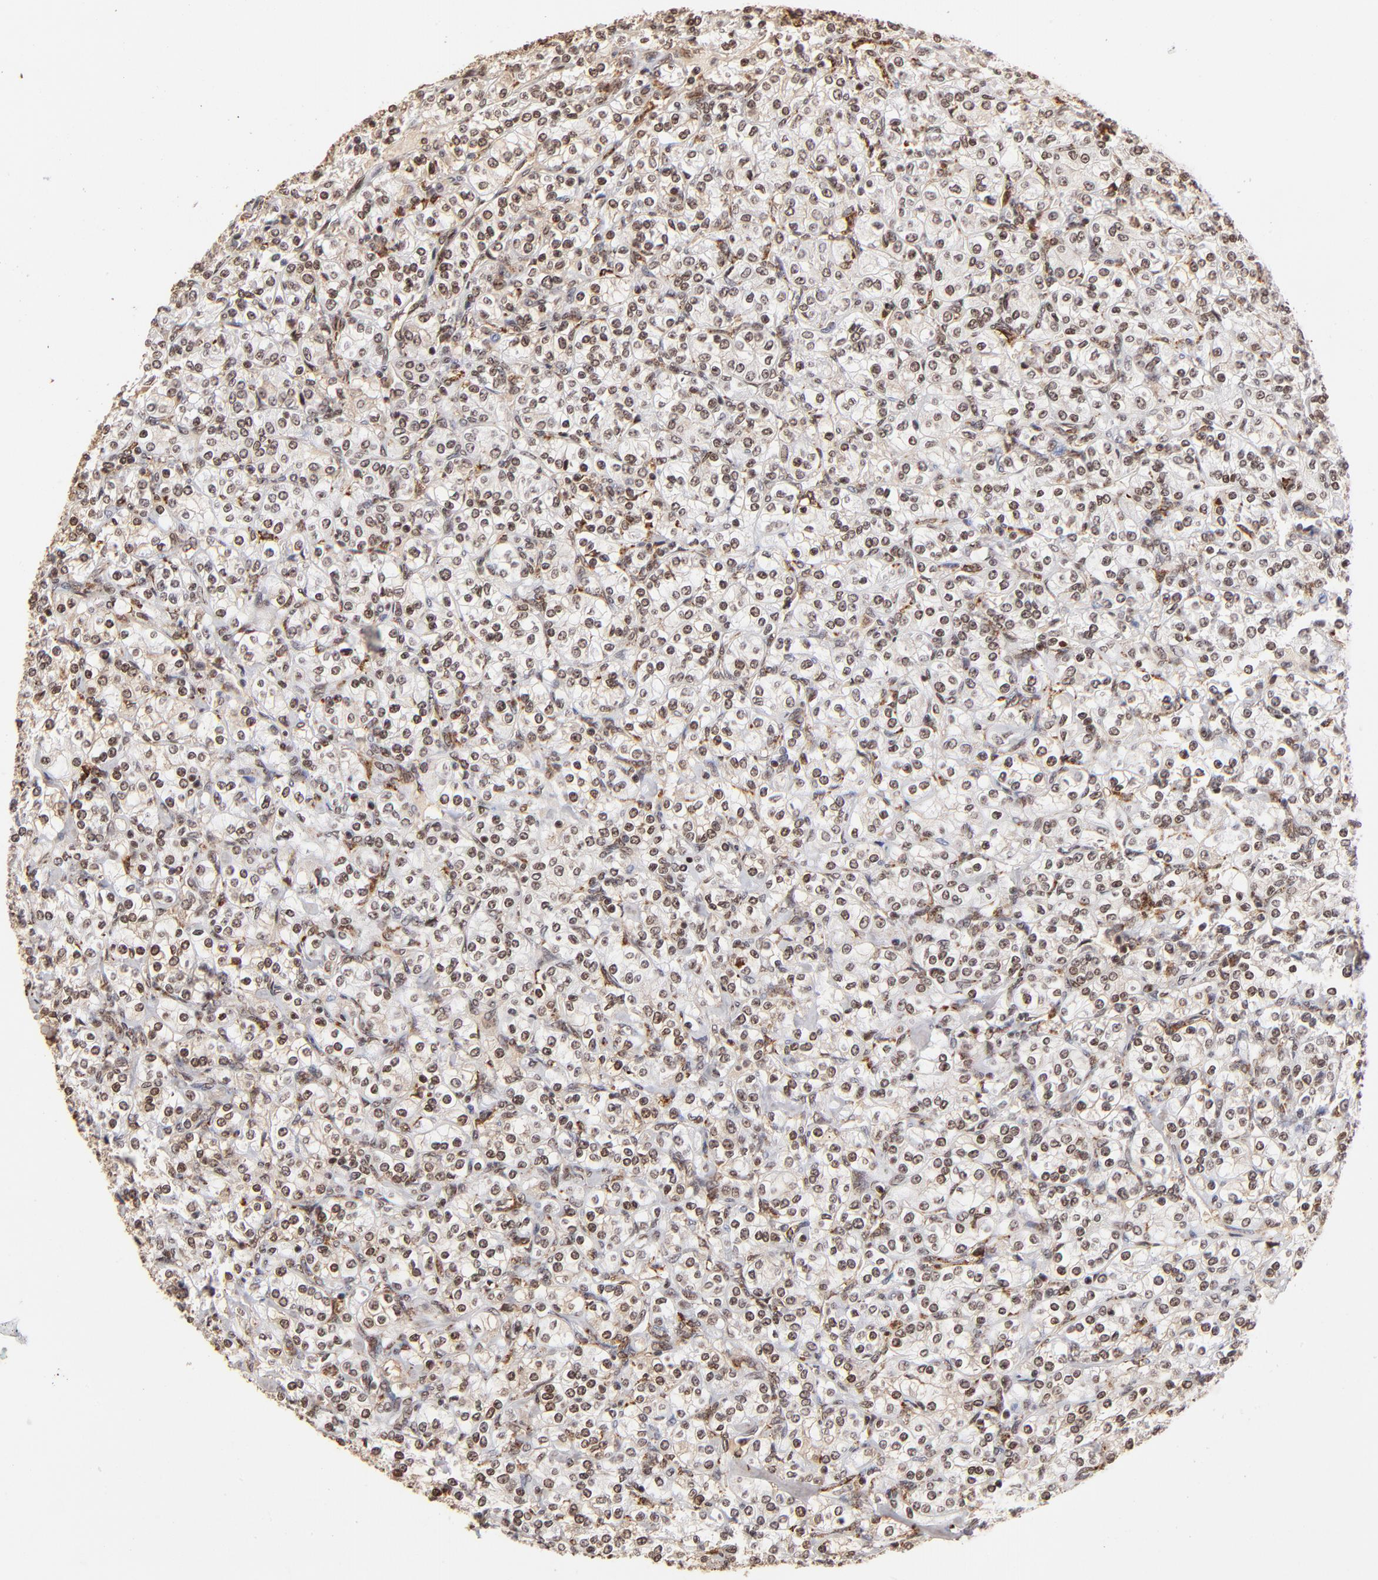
{"staining": {"intensity": "moderate", "quantity": ">75%", "location": "nuclear"}, "tissue": "renal cancer", "cell_type": "Tumor cells", "image_type": "cancer", "snomed": [{"axis": "morphology", "description": "Adenocarcinoma, NOS"}, {"axis": "topography", "description": "Kidney"}], "caption": "The micrograph demonstrates a brown stain indicating the presence of a protein in the nuclear of tumor cells in renal cancer.", "gene": "ZNF146", "patient": {"sex": "male", "age": 77}}